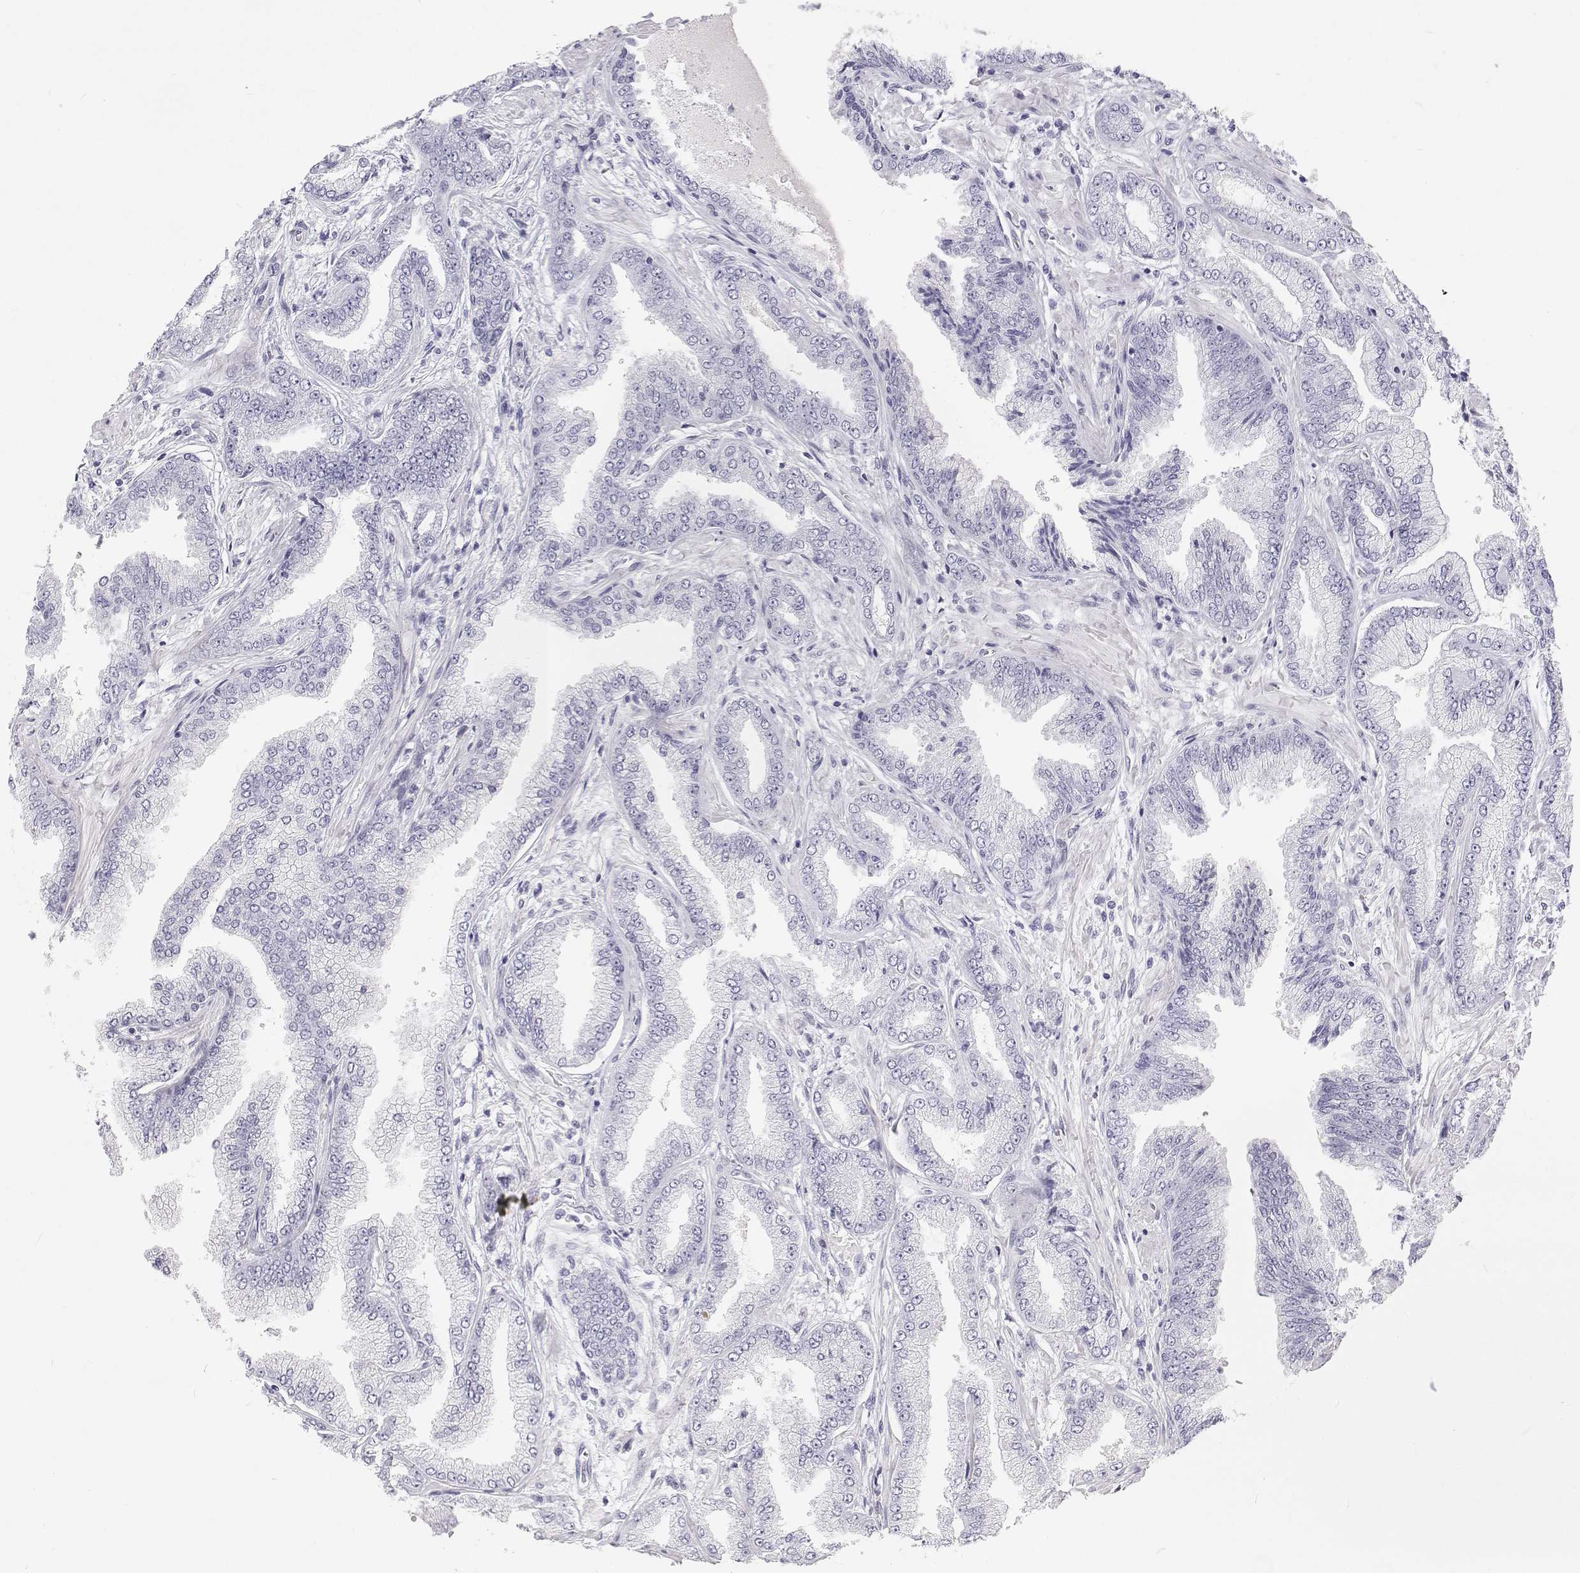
{"staining": {"intensity": "negative", "quantity": "none", "location": "none"}, "tissue": "prostate cancer", "cell_type": "Tumor cells", "image_type": "cancer", "snomed": [{"axis": "morphology", "description": "Adenocarcinoma, Low grade"}, {"axis": "topography", "description": "Prostate"}], "caption": "IHC histopathology image of human adenocarcinoma (low-grade) (prostate) stained for a protein (brown), which displays no staining in tumor cells. (Brightfield microscopy of DAB (3,3'-diaminobenzidine) IHC at high magnification).", "gene": "SFTPB", "patient": {"sex": "male", "age": 55}}